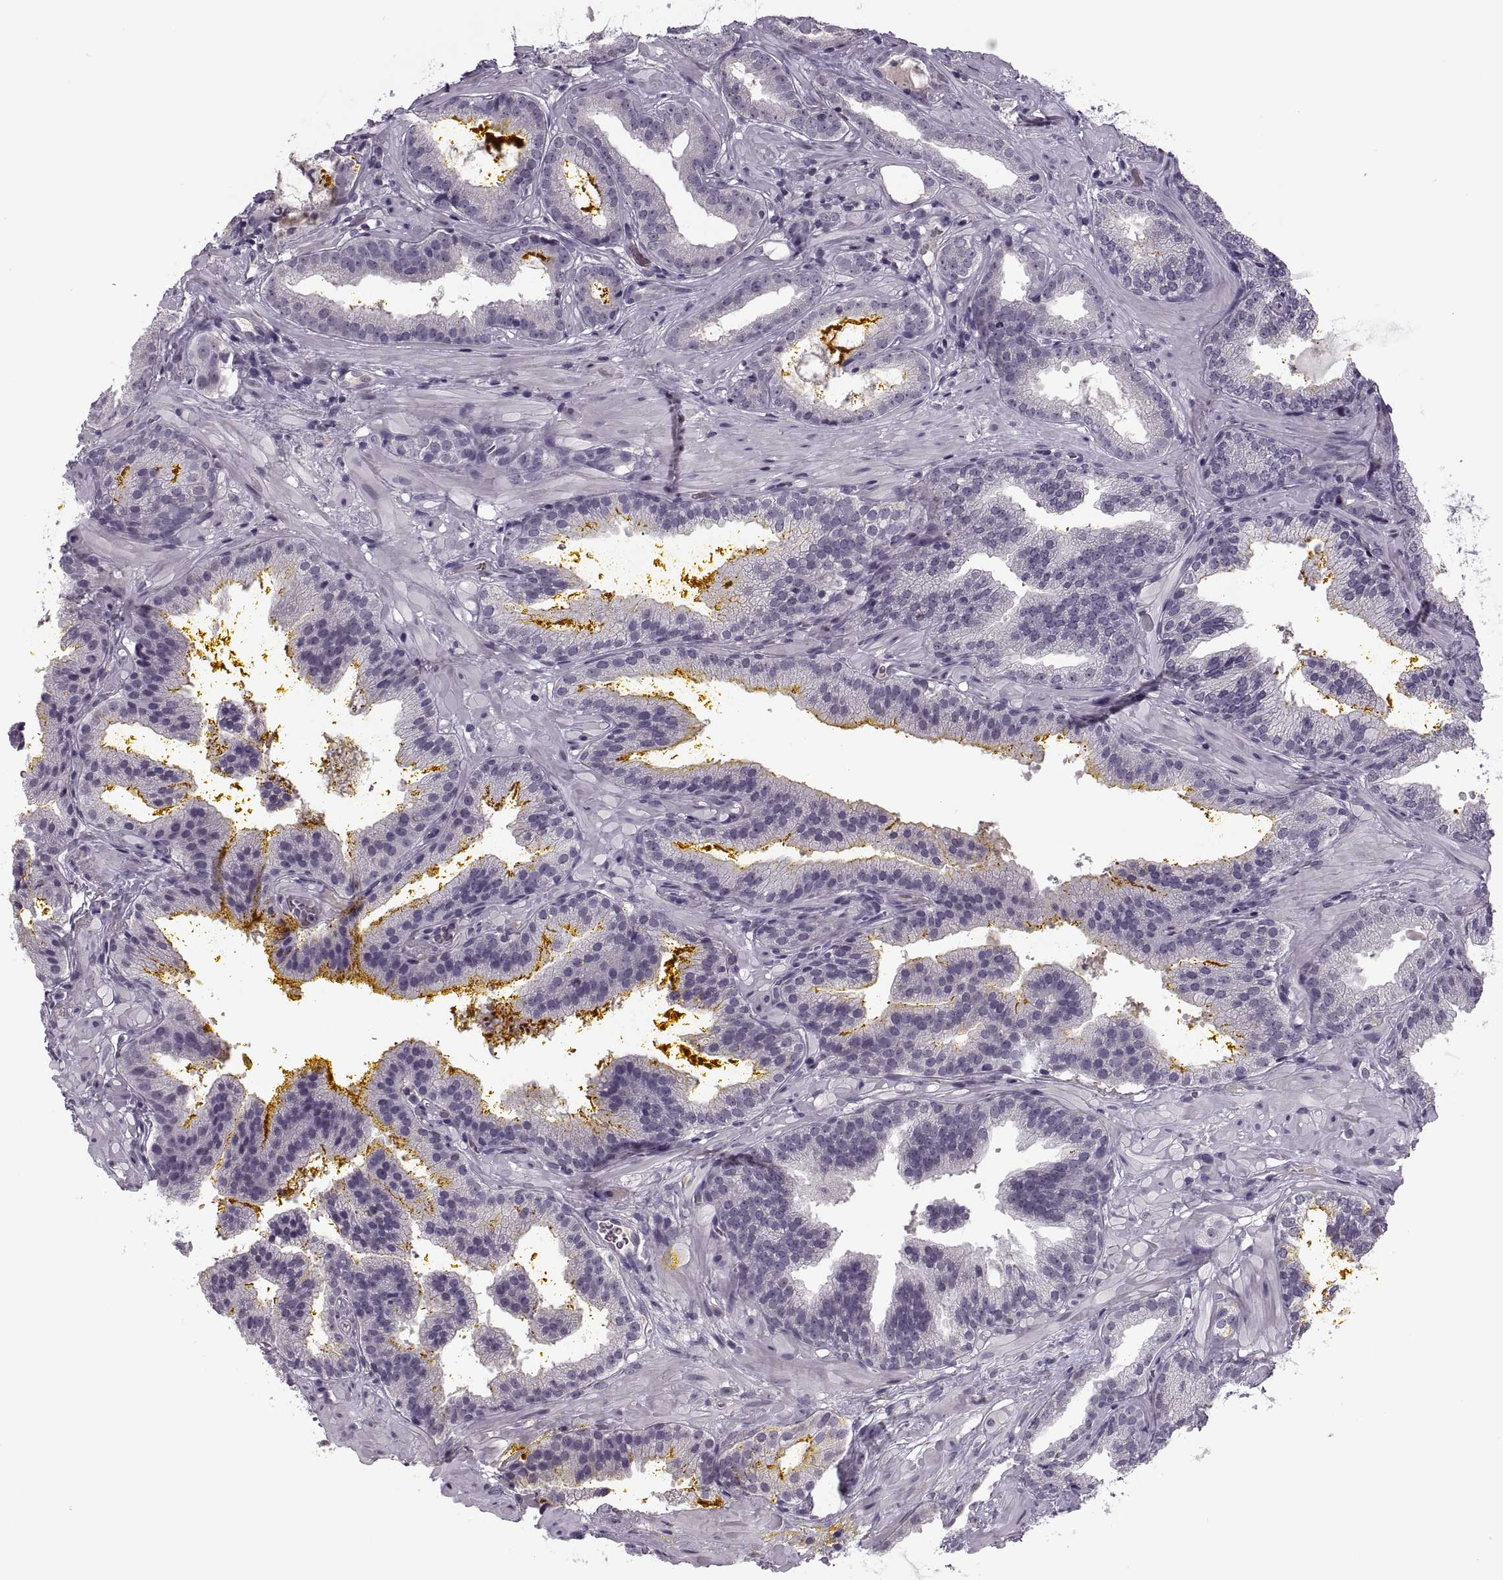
{"staining": {"intensity": "negative", "quantity": "none", "location": "none"}, "tissue": "prostate cancer", "cell_type": "Tumor cells", "image_type": "cancer", "snomed": [{"axis": "morphology", "description": "Adenocarcinoma, NOS"}, {"axis": "topography", "description": "Prostate"}], "caption": "This histopathology image is of prostate cancer stained with immunohistochemistry (IHC) to label a protein in brown with the nuclei are counter-stained blue. There is no positivity in tumor cells.", "gene": "CACNA1F", "patient": {"sex": "male", "age": 63}}